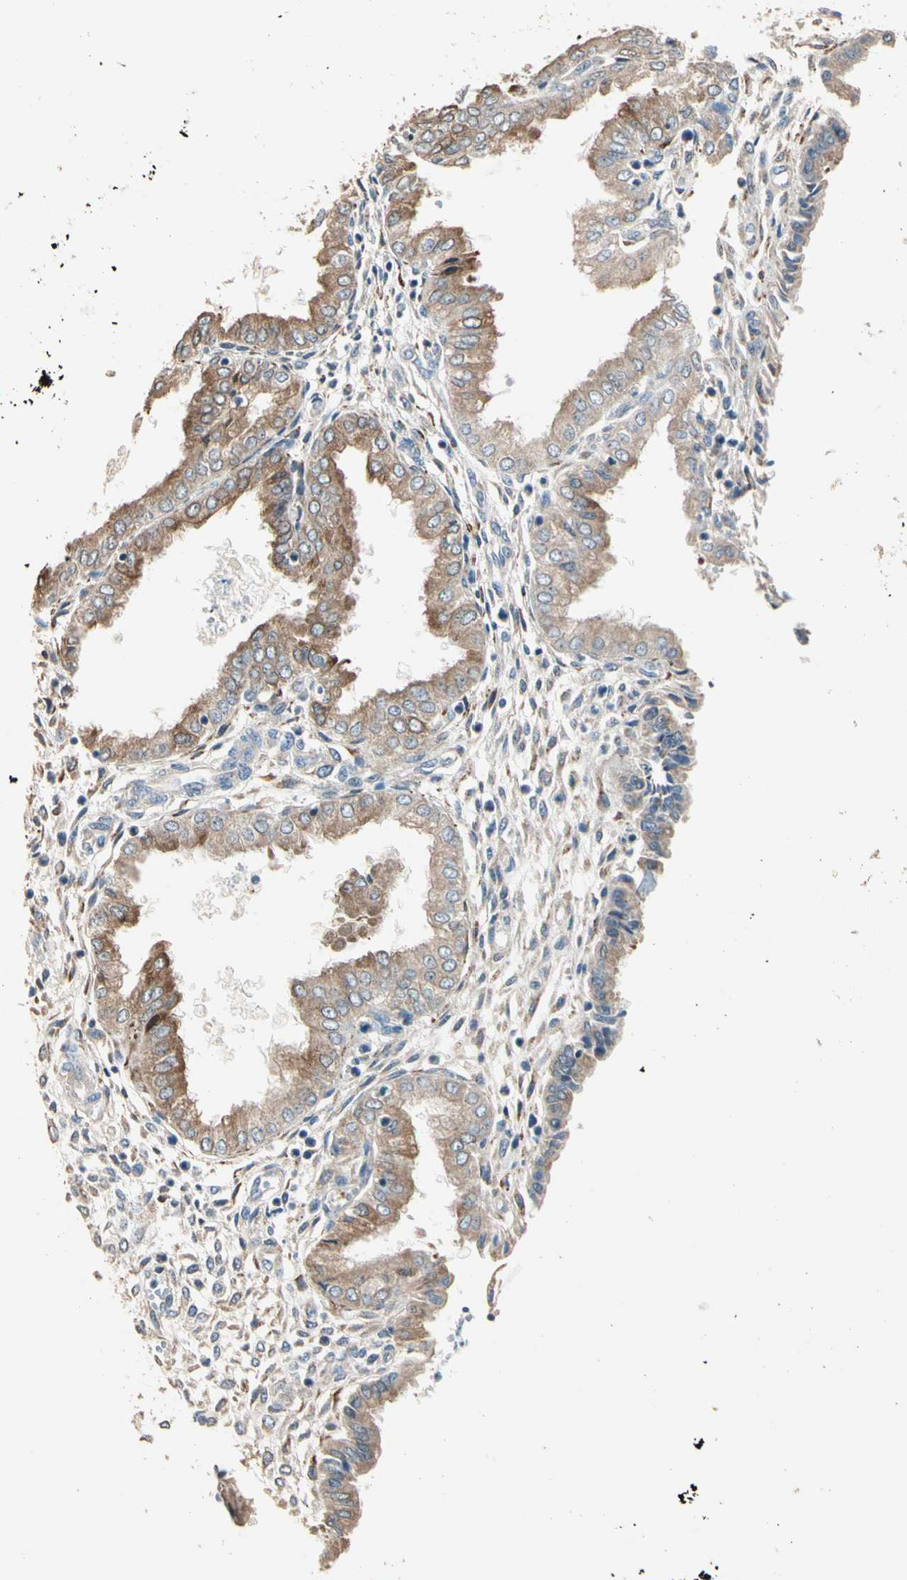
{"staining": {"intensity": "weak", "quantity": "25%-75%", "location": "cytoplasmic/membranous"}, "tissue": "endometrium", "cell_type": "Cells in endometrial stroma", "image_type": "normal", "snomed": [{"axis": "morphology", "description": "Normal tissue, NOS"}, {"axis": "topography", "description": "Endometrium"}], "caption": "Cells in endometrial stroma display low levels of weak cytoplasmic/membranous expression in about 25%-75% of cells in benign human endometrium.", "gene": "TASOR", "patient": {"sex": "female", "age": 33}}